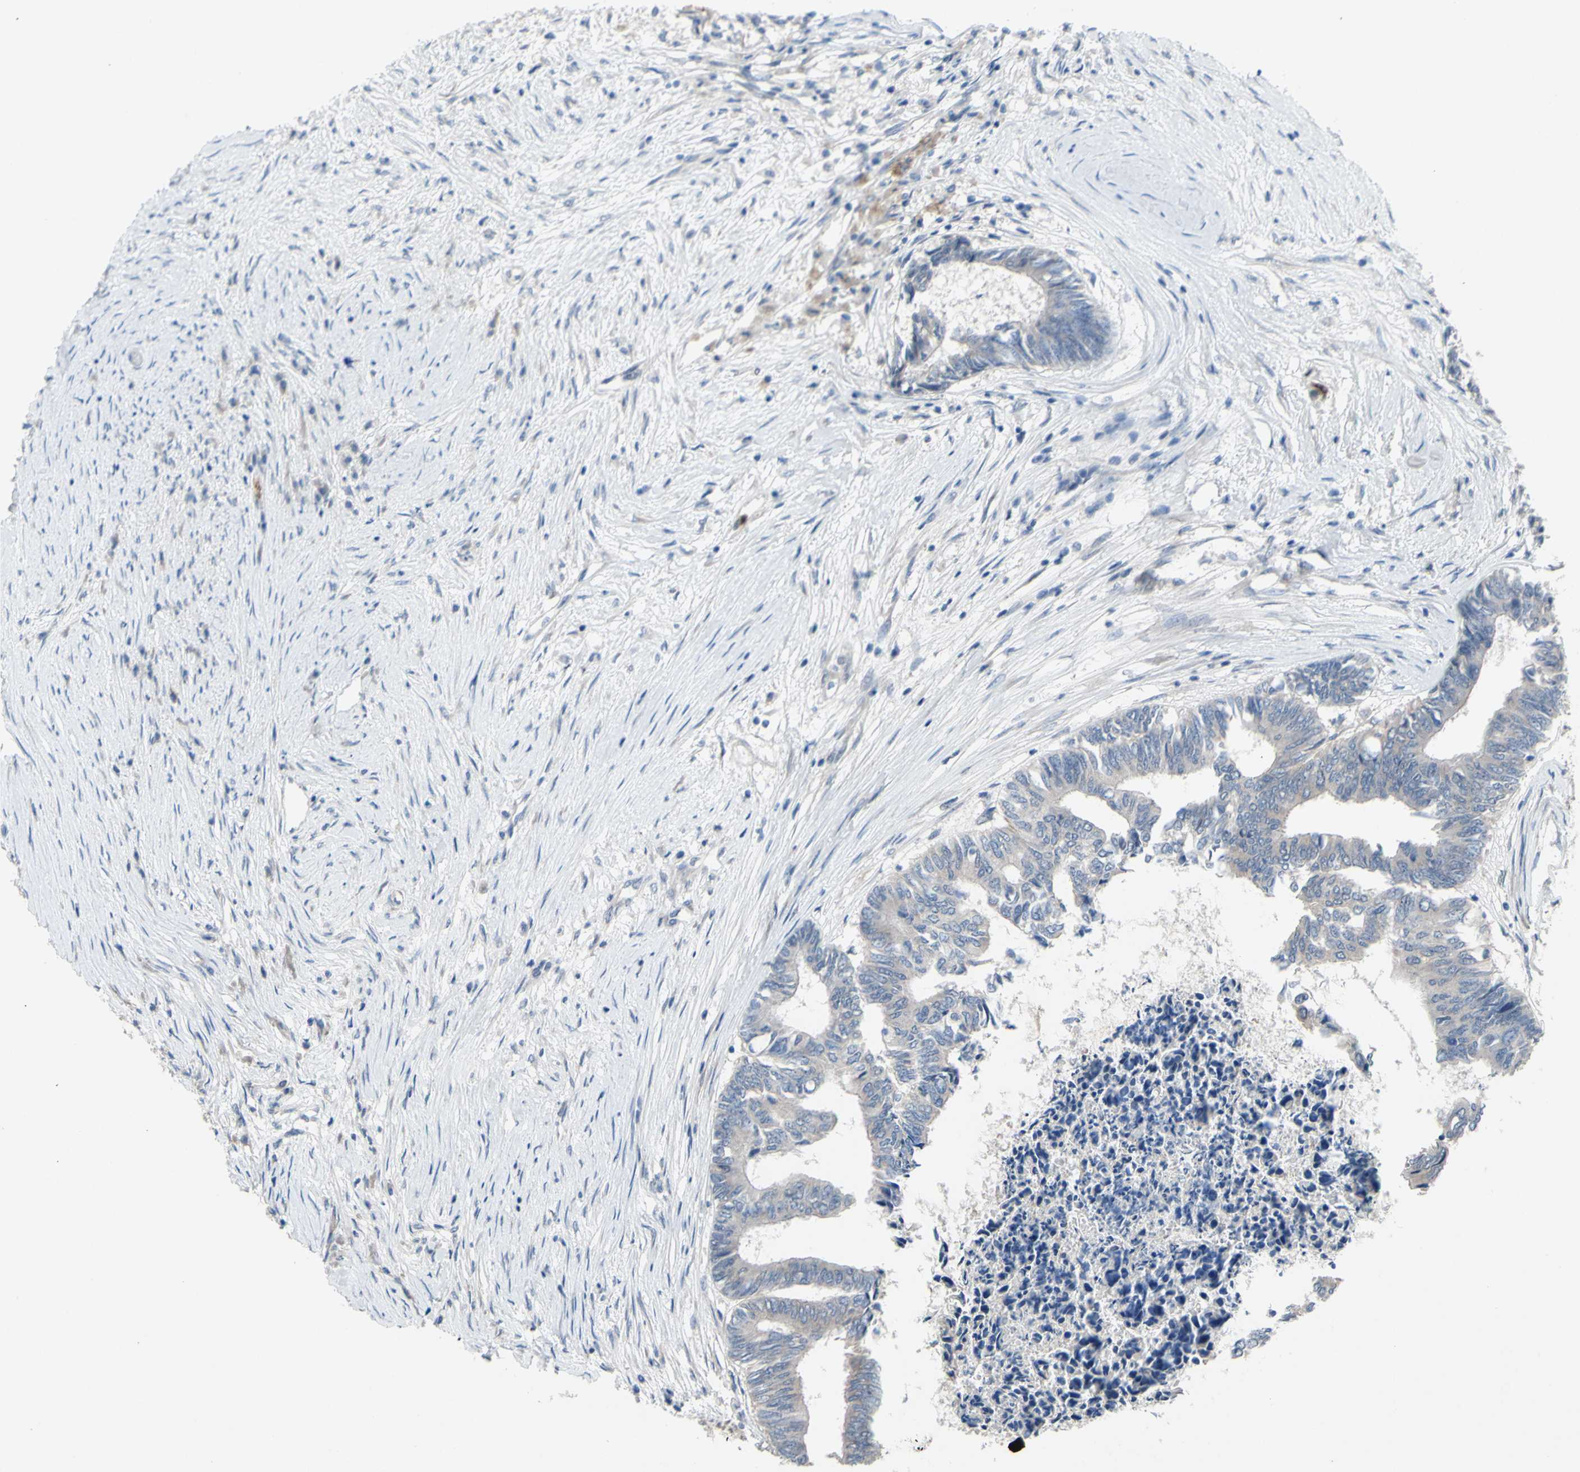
{"staining": {"intensity": "weak", "quantity": ">75%", "location": "cytoplasmic/membranous"}, "tissue": "colorectal cancer", "cell_type": "Tumor cells", "image_type": "cancer", "snomed": [{"axis": "morphology", "description": "Adenocarcinoma, NOS"}, {"axis": "topography", "description": "Rectum"}], "caption": "DAB immunohistochemical staining of human colorectal cancer displays weak cytoplasmic/membranous protein staining in approximately >75% of tumor cells.", "gene": "GRAMD2B", "patient": {"sex": "male", "age": 63}}